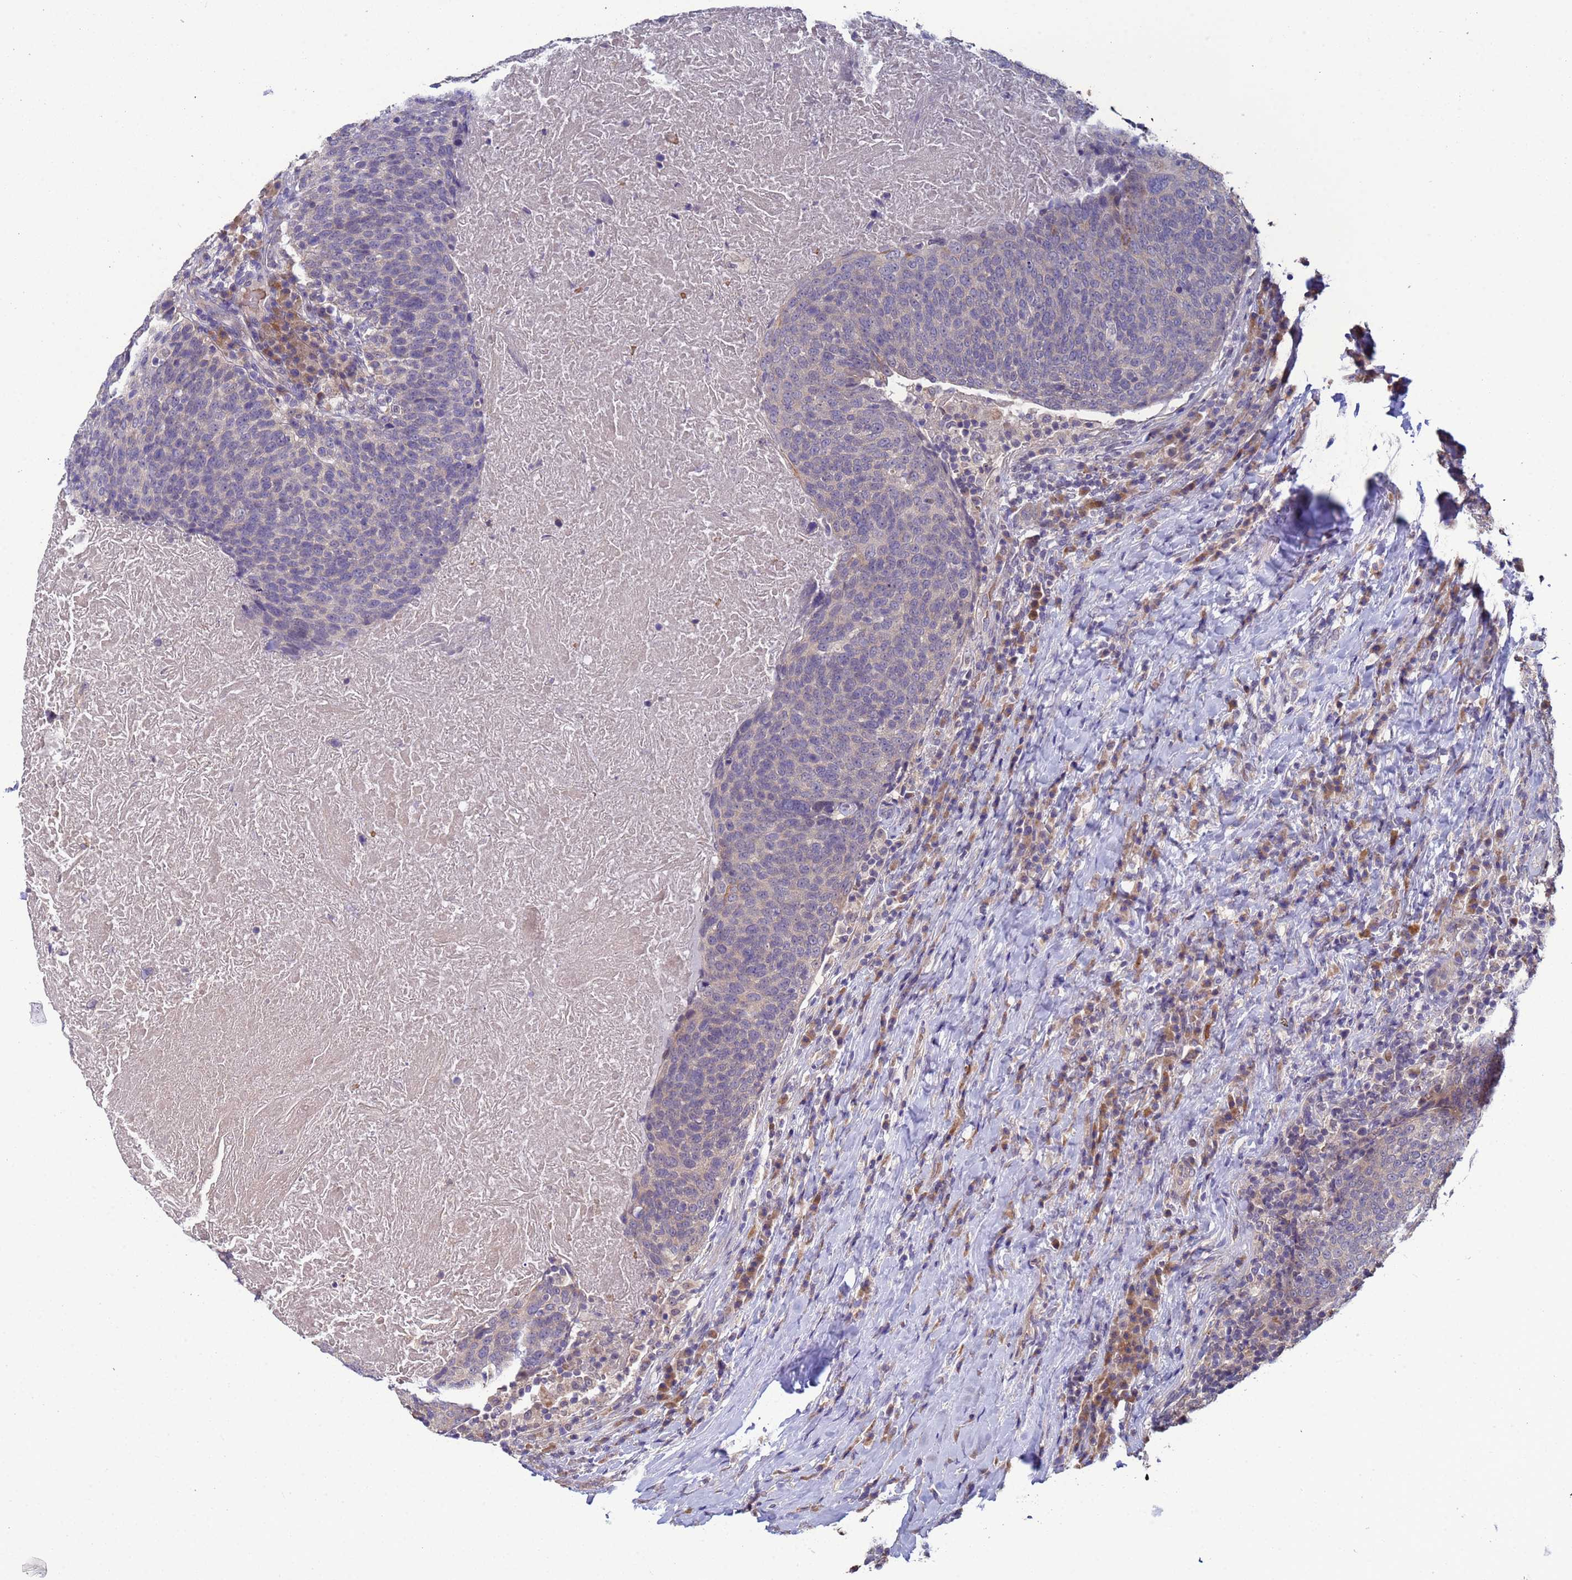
{"staining": {"intensity": "negative", "quantity": "none", "location": "none"}, "tissue": "head and neck cancer", "cell_type": "Tumor cells", "image_type": "cancer", "snomed": [{"axis": "morphology", "description": "Squamous cell carcinoma, NOS"}, {"axis": "morphology", "description": "Squamous cell carcinoma, metastatic, NOS"}, {"axis": "topography", "description": "Lymph node"}, {"axis": "topography", "description": "Head-Neck"}], "caption": "Head and neck cancer (metastatic squamous cell carcinoma) was stained to show a protein in brown. There is no significant positivity in tumor cells.", "gene": "CLHC1", "patient": {"sex": "male", "age": 62}}